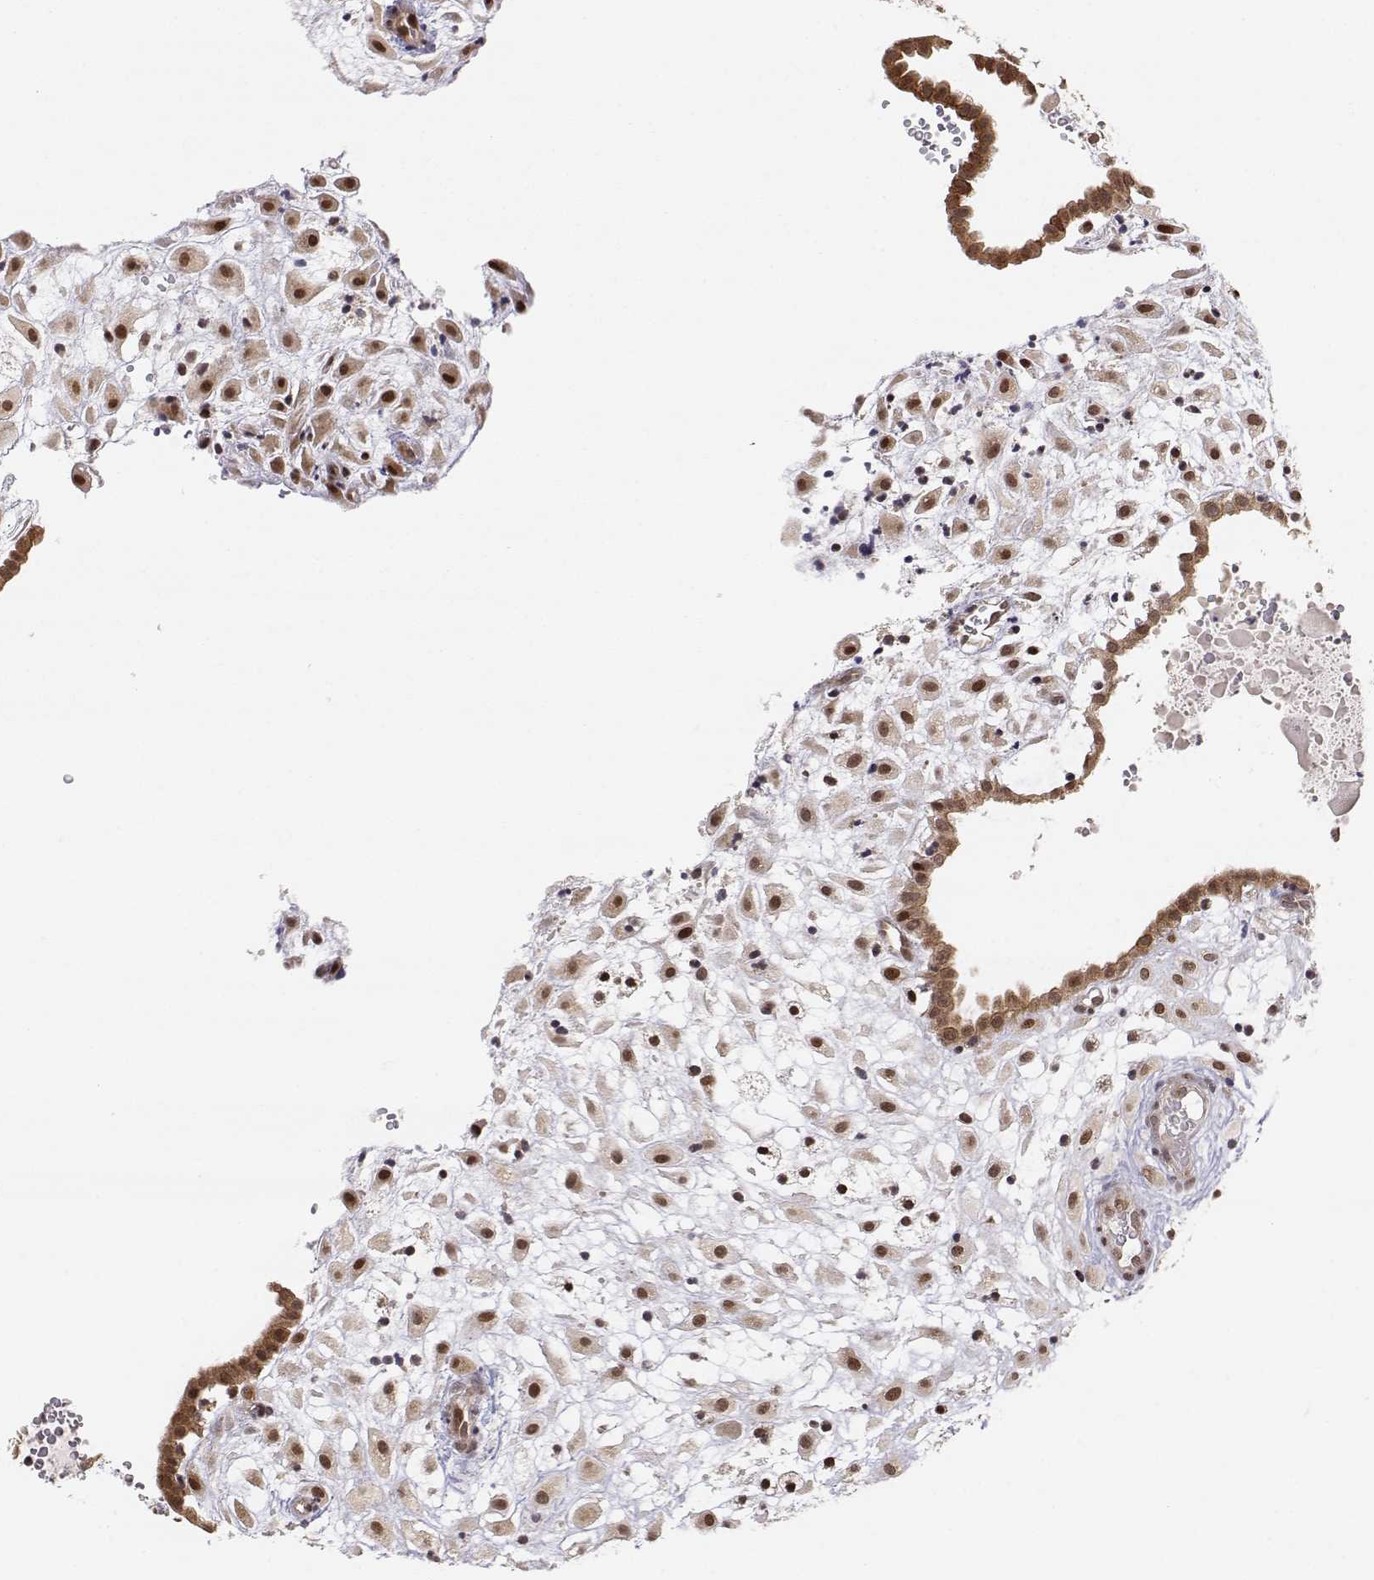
{"staining": {"intensity": "strong", "quantity": ">75%", "location": "nuclear"}, "tissue": "placenta", "cell_type": "Decidual cells", "image_type": "normal", "snomed": [{"axis": "morphology", "description": "Normal tissue, NOS"}, {"axis": "topography", "description": "Placenta"}], "caption": "Placenta stained with immunohistochemistry (IHC) shows strong nuclear staining in about >75% of decidual cells. (DAB IHC, brown staining for protein, blue staining for nuclei).", "gene": "BRCA1", "patient": {"sex": "female", "age": 24}}